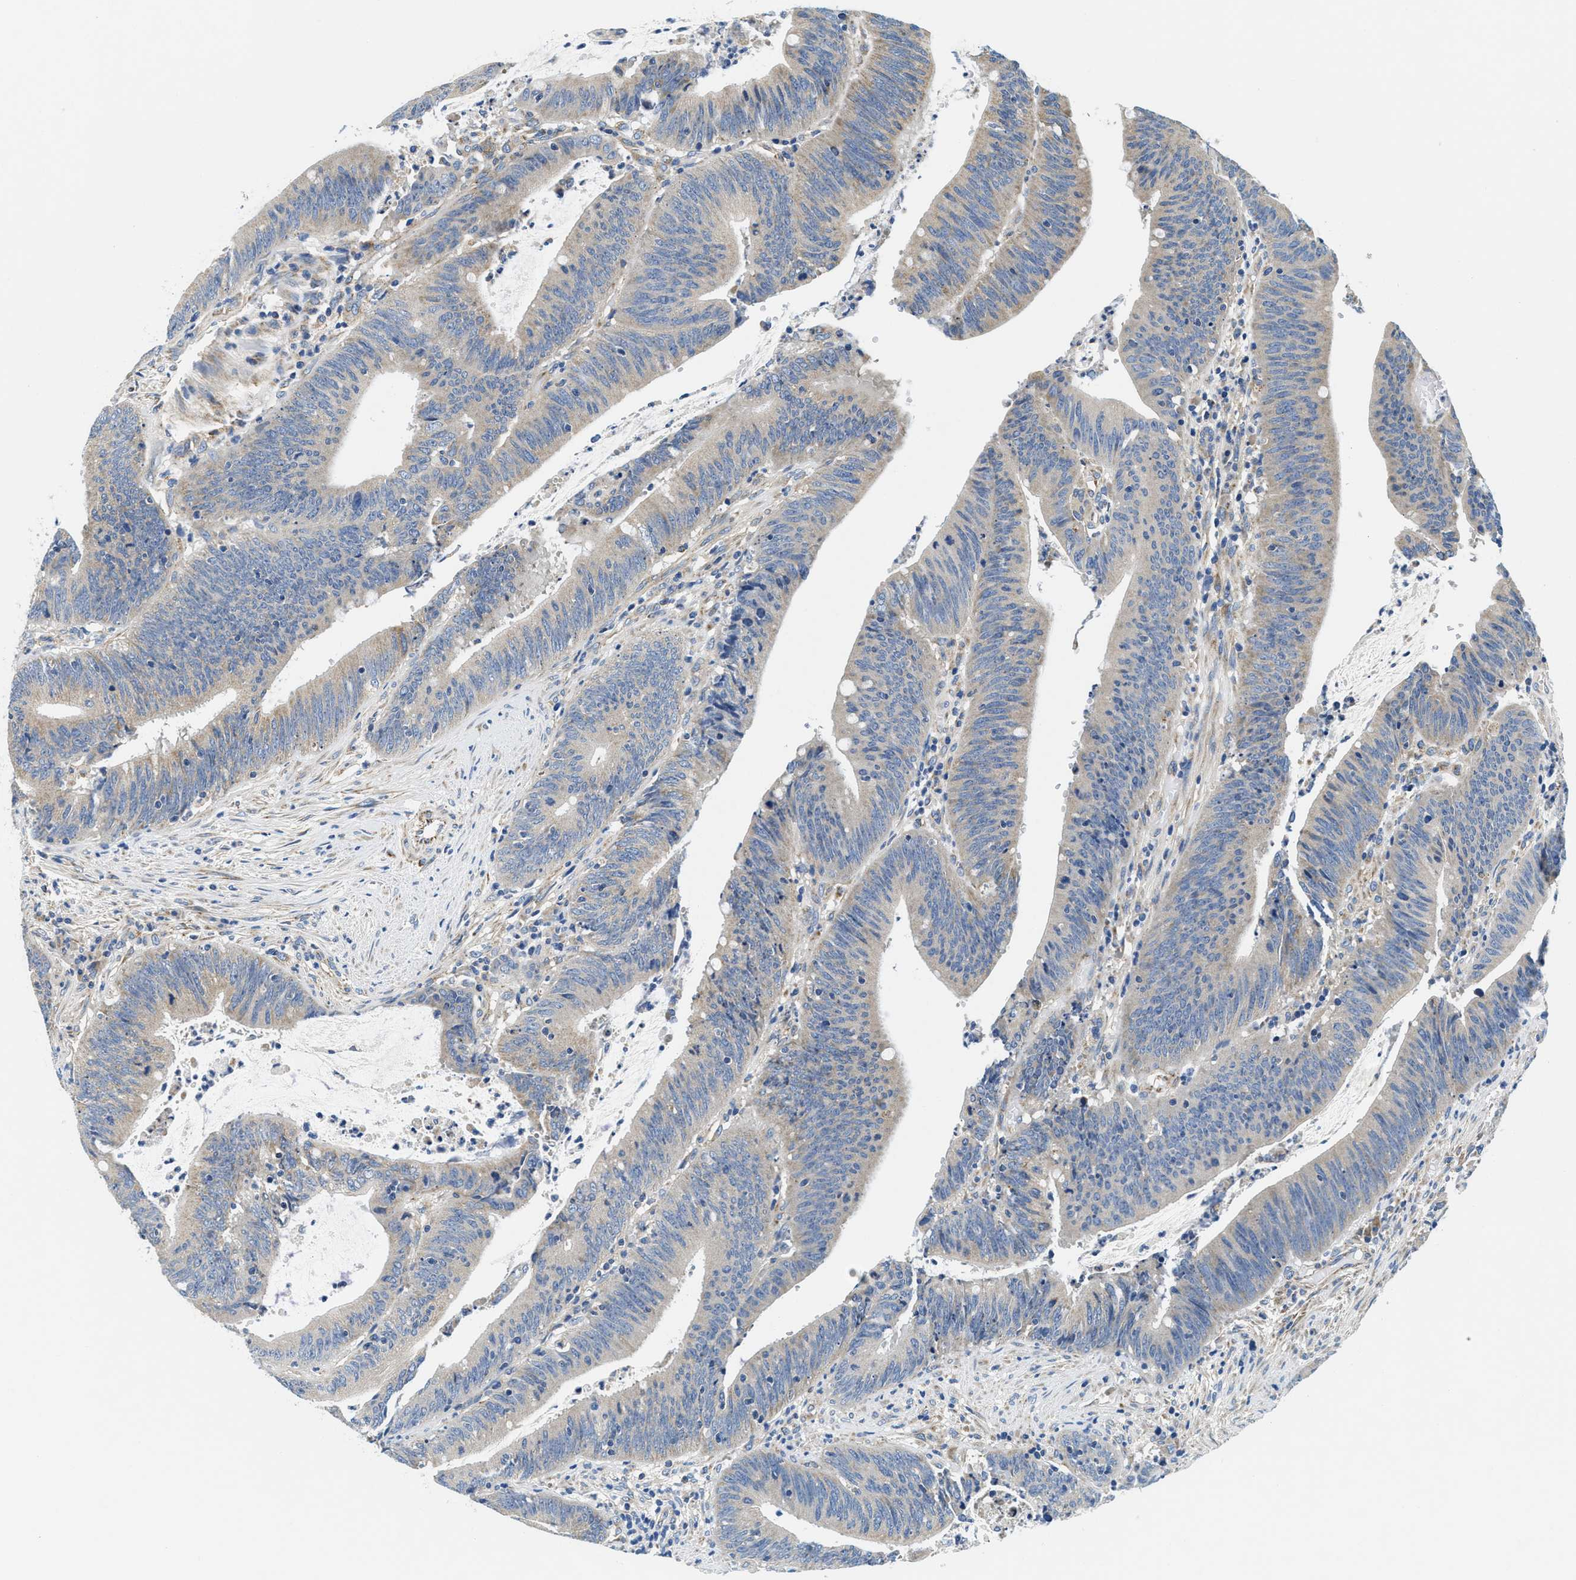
{"staining": {"intensity": "weak", "quantity": "<25%", "location": "cytoplasmic/membranous"}, "tissue": "colorectal cancer", "cell_type": "Tumor cells", "image_type": "cancer", "snomed": [{"axis": "morphology", "description": "Normal tissue, NOS"}, {"axis": "morphology", "description": "Adenocarcinoma, NOS"}, {"axis": "topography", "description": "Rectum"}], "caption": "The photomicrograph demonstrates no significant staining in tumor cells of colorectal adenocarcinoma.", "gene": "SAMD4B", "patient": {"sex": "female", "age": 66}}